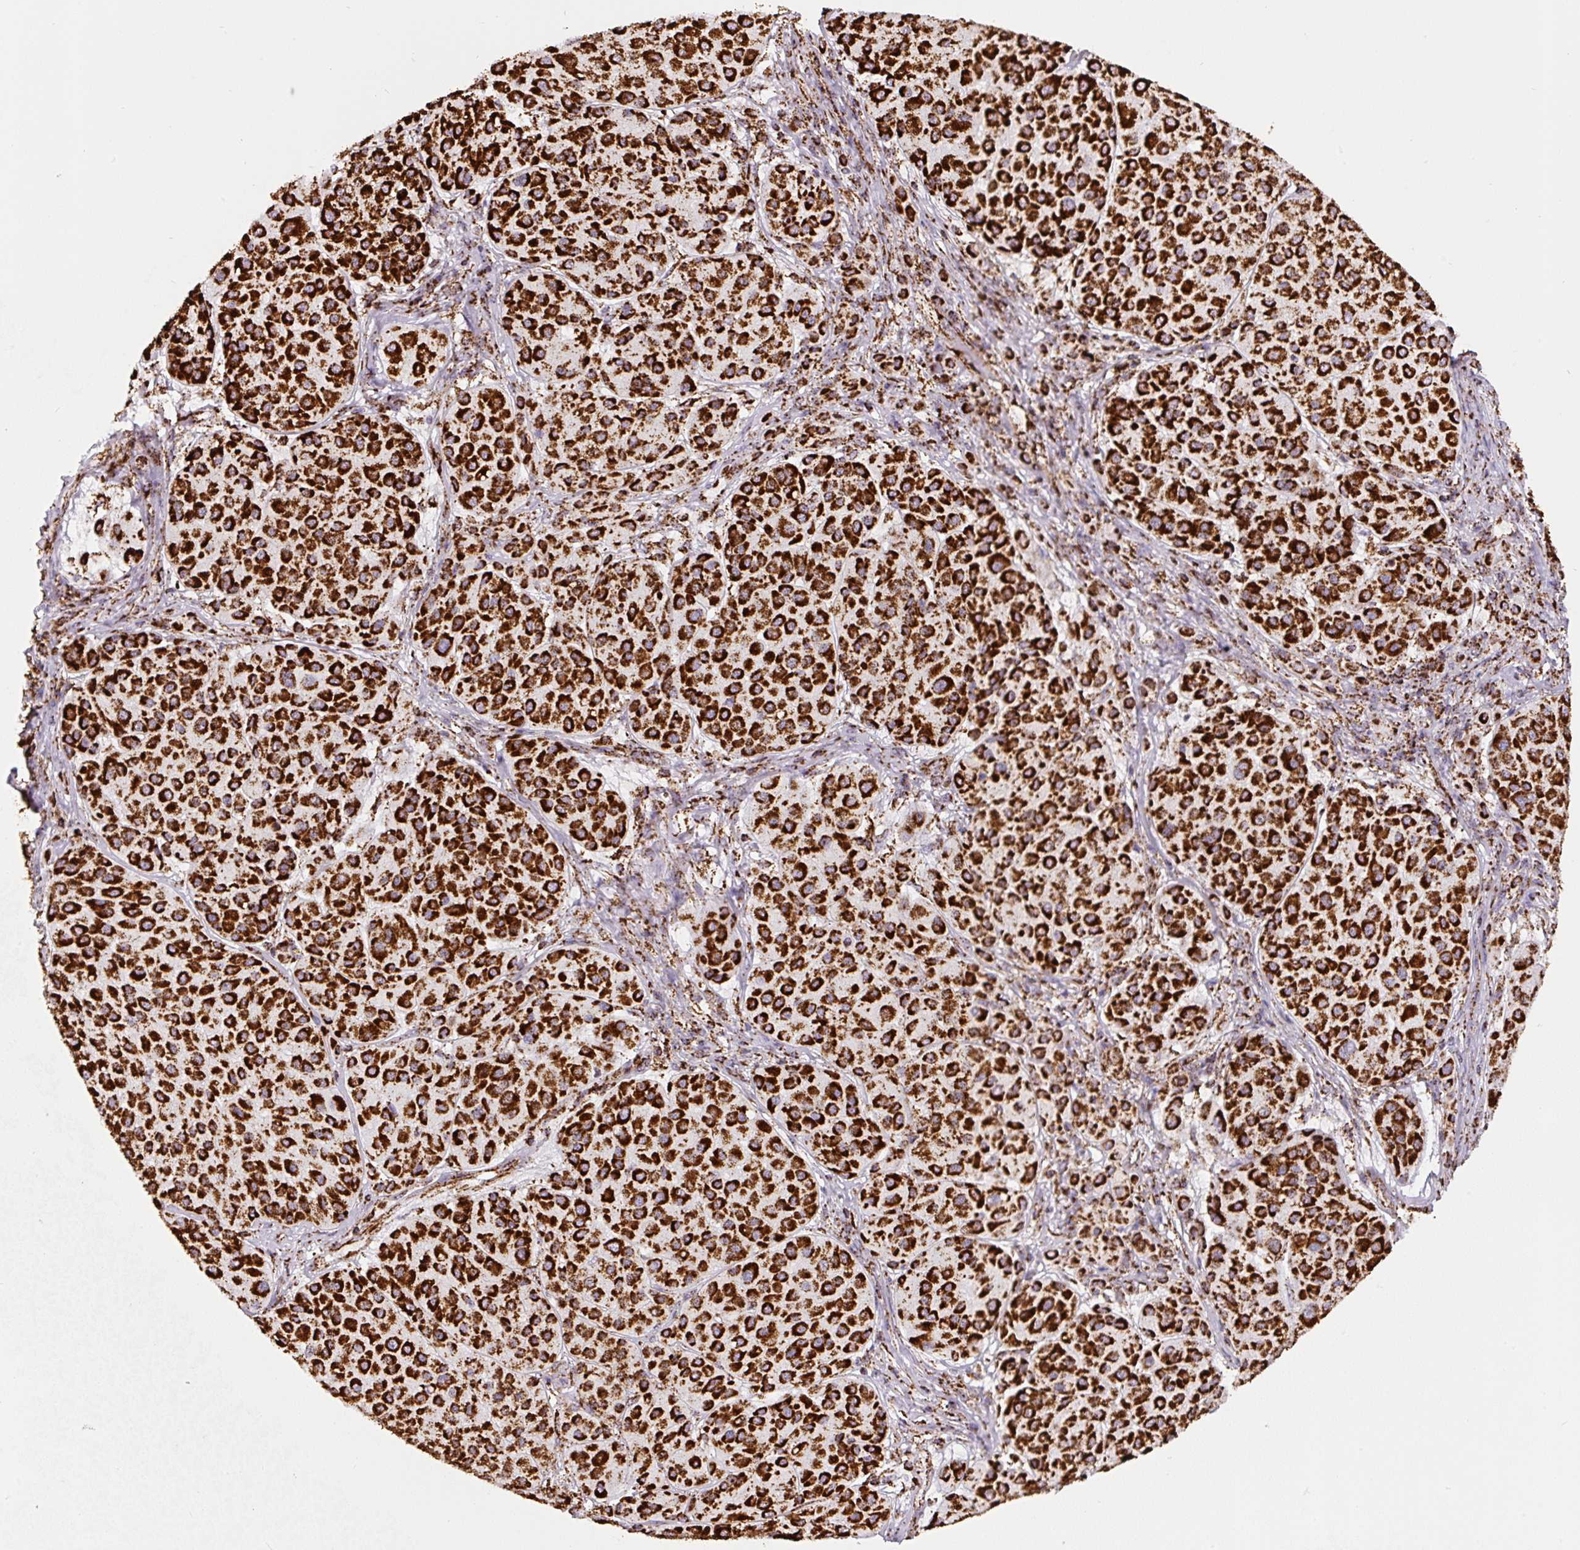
{"staining": {"intensity": "strong", "quantity": ">75%", "location": "cytoplasmic/membranous"}, "tissue": "melanoma", "cell_type": "Tumor cells", "image_type": "cancer", "snomed": [{"axis": "morphology", "description": "Malignant melanoma, Metastatic site"}, {"axis": "topography", "description": "Smooth muscle"}], "caption": "High-magnification brightfield microscopy of malignant melanoma (metastatic site) stained with DAB (brown) and counterstained with hematoxylin (blue). tumor cells exhibit strong cytoplasmic/membranous positivity is identified in about>75% of cells.", "gene": "ATP5F1A", "patient": {"sex": "male", "age": 41}}